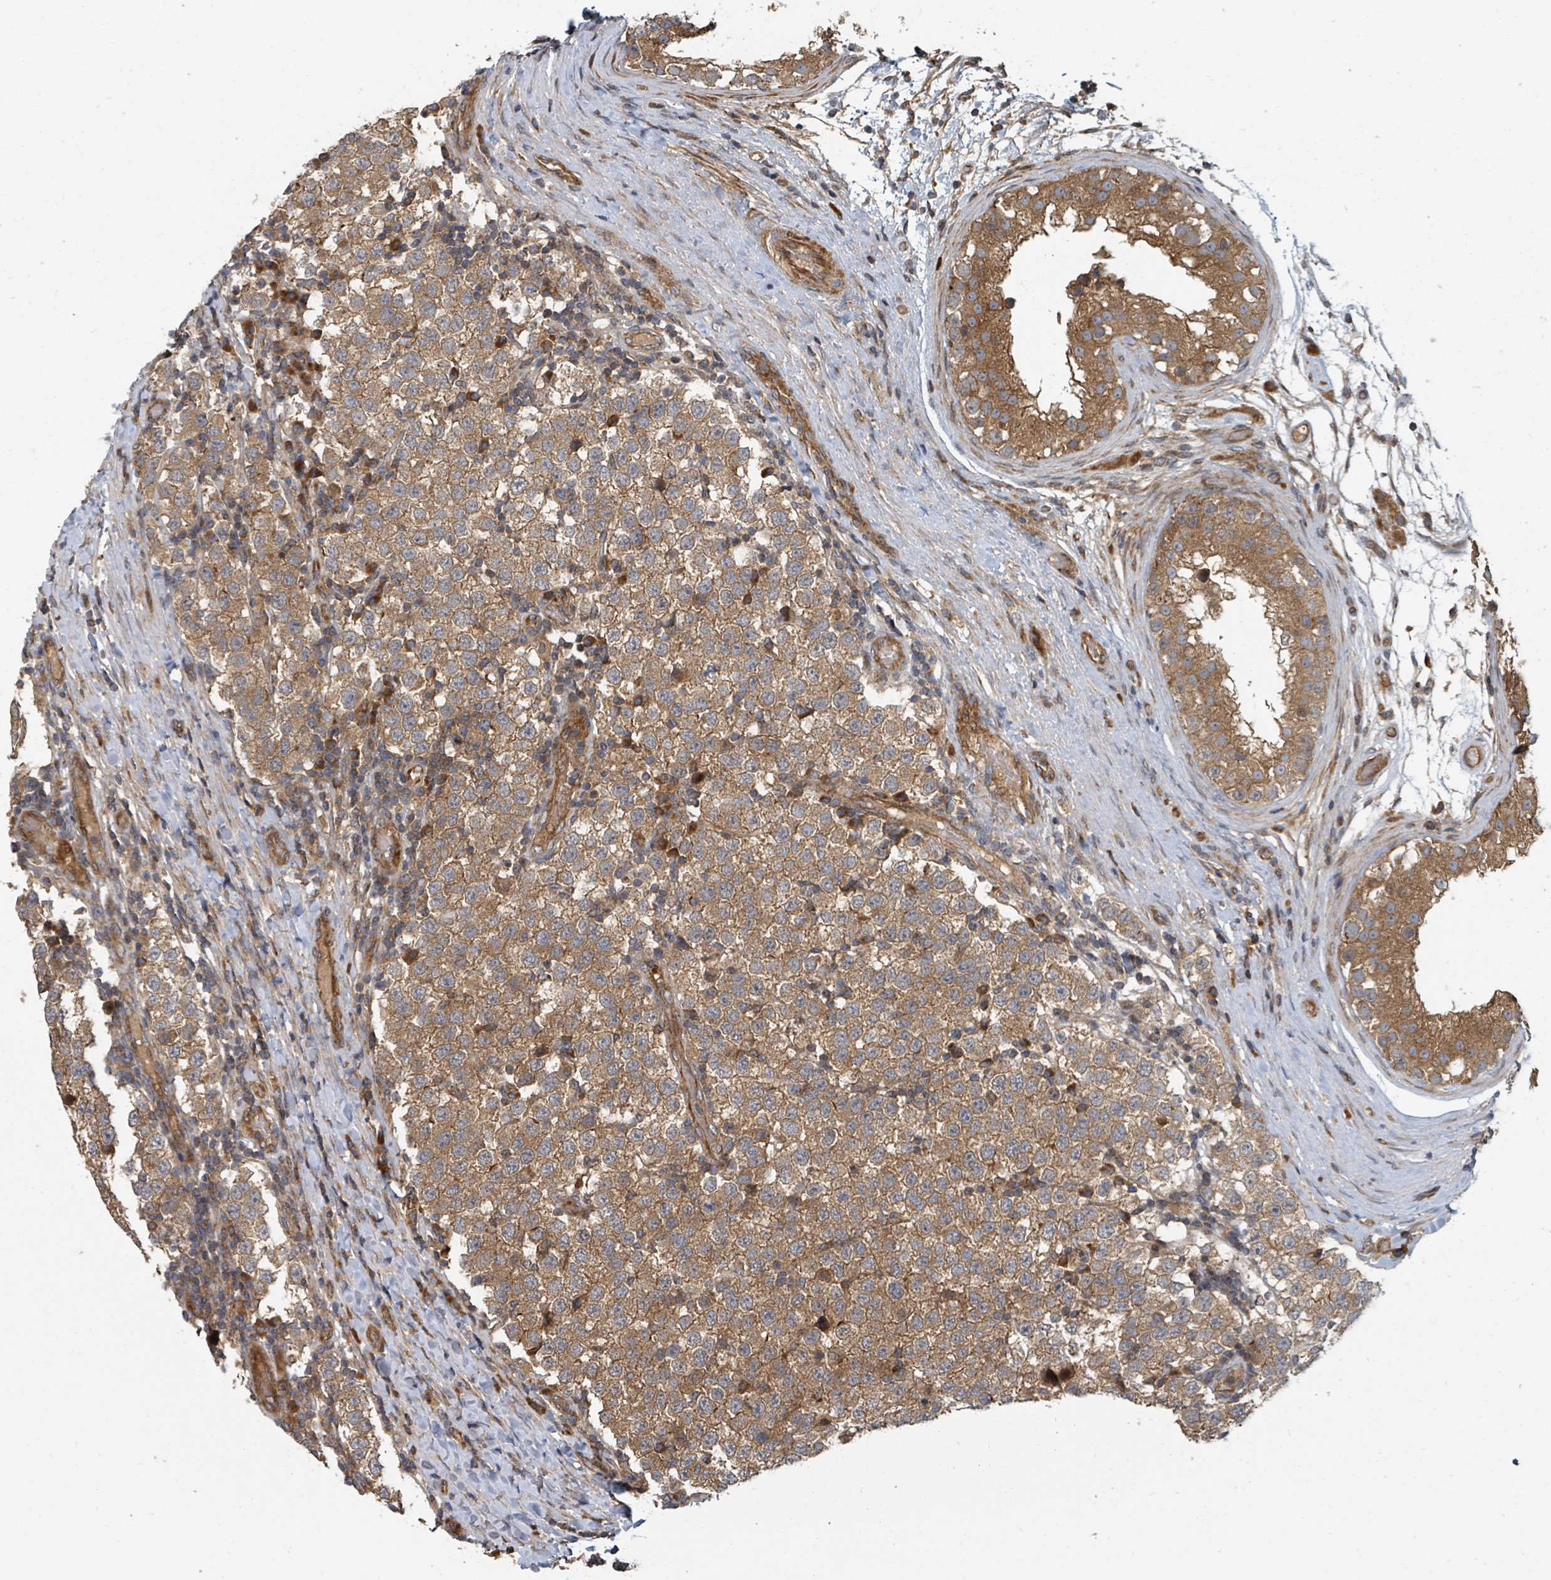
{"staining": {"intensity": "moderate", "quantity": ">75%", "location": "cytoplasmic/membranous"}, "tissue": "testis cancer", "cell_type": "Tumor cells", "image_type": "cancer", "snomed": [{"axis": "morphology", "description": "Seminoma, NOS"}, {"axis": "topography", "description": "Testis"}], "caption": "Protein staining by IHC displays moderate cytoplasmic/membranous expression in approximately >75% of tumor cells in testis cancer.", "gene": "DPM1", "patient": {"sex": "male", "age": 34}}